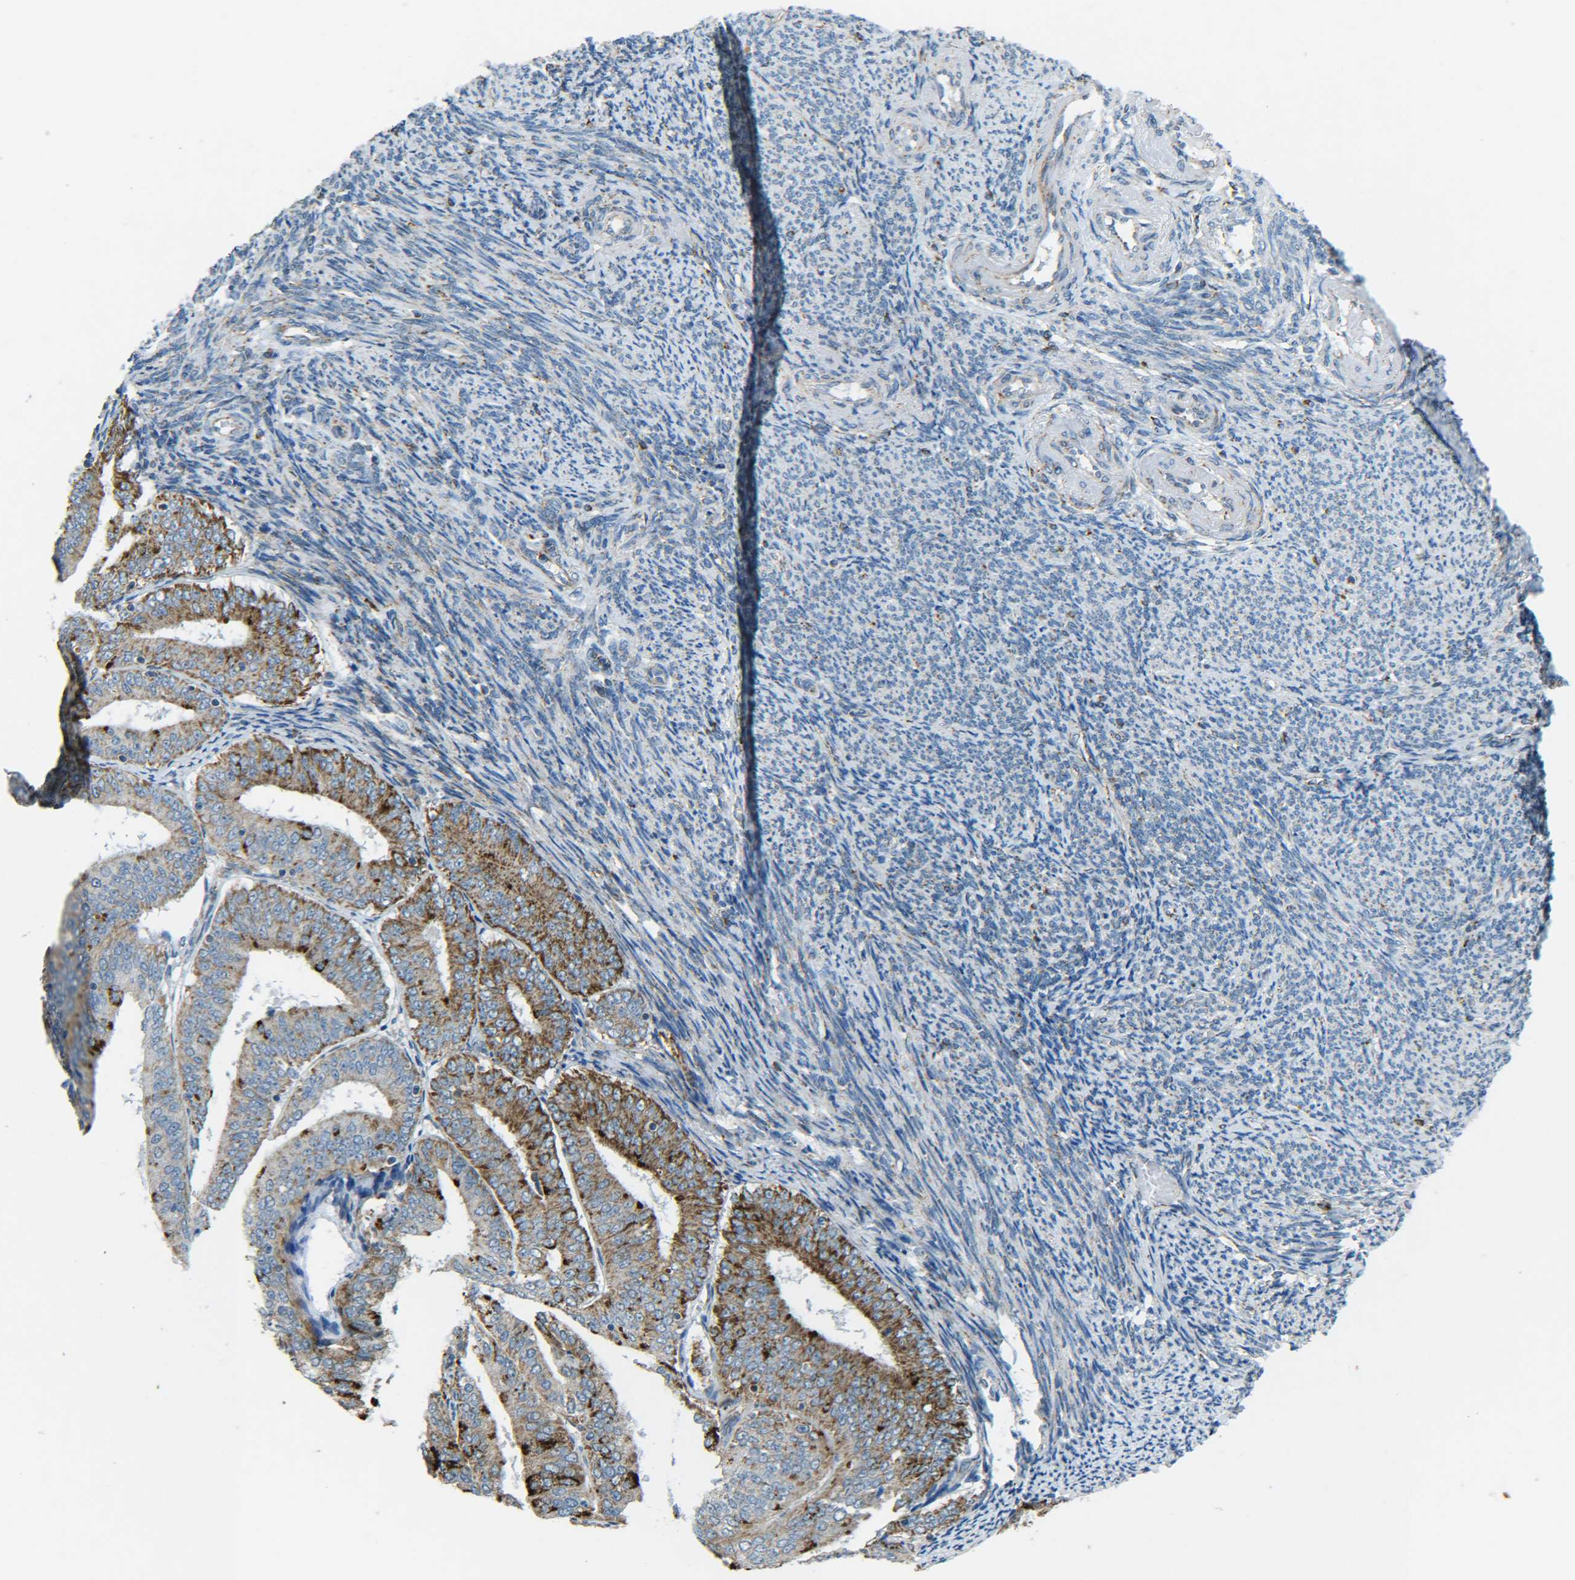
{"staining": {"intensity": "moderate", "quantity": ">75%", "location": "cytoplasmic/membranous"}, "tissue": "endometrial cancer", "cell_type": "Tumor cells", "image_type": "cancer", "snomed": [{"axis": "morphology", "description": "Adenocarcinoma, NOS"}, {"axis": "topography", "description": "Endometrium"}], "caption": "Immunohistochemistry histopathology image of neoplastic tissue: human adenocarcinoma (endometrial) stained using immunohistochemistry displays medium levels of moderate protein expression localized specifically in the cytoplasmic/membranous of tumor cells, appearing as a cytoplasmic/membranous brown color.", "gene": "CYB5R1", "patient": {"sex": "female", "age": 63}}